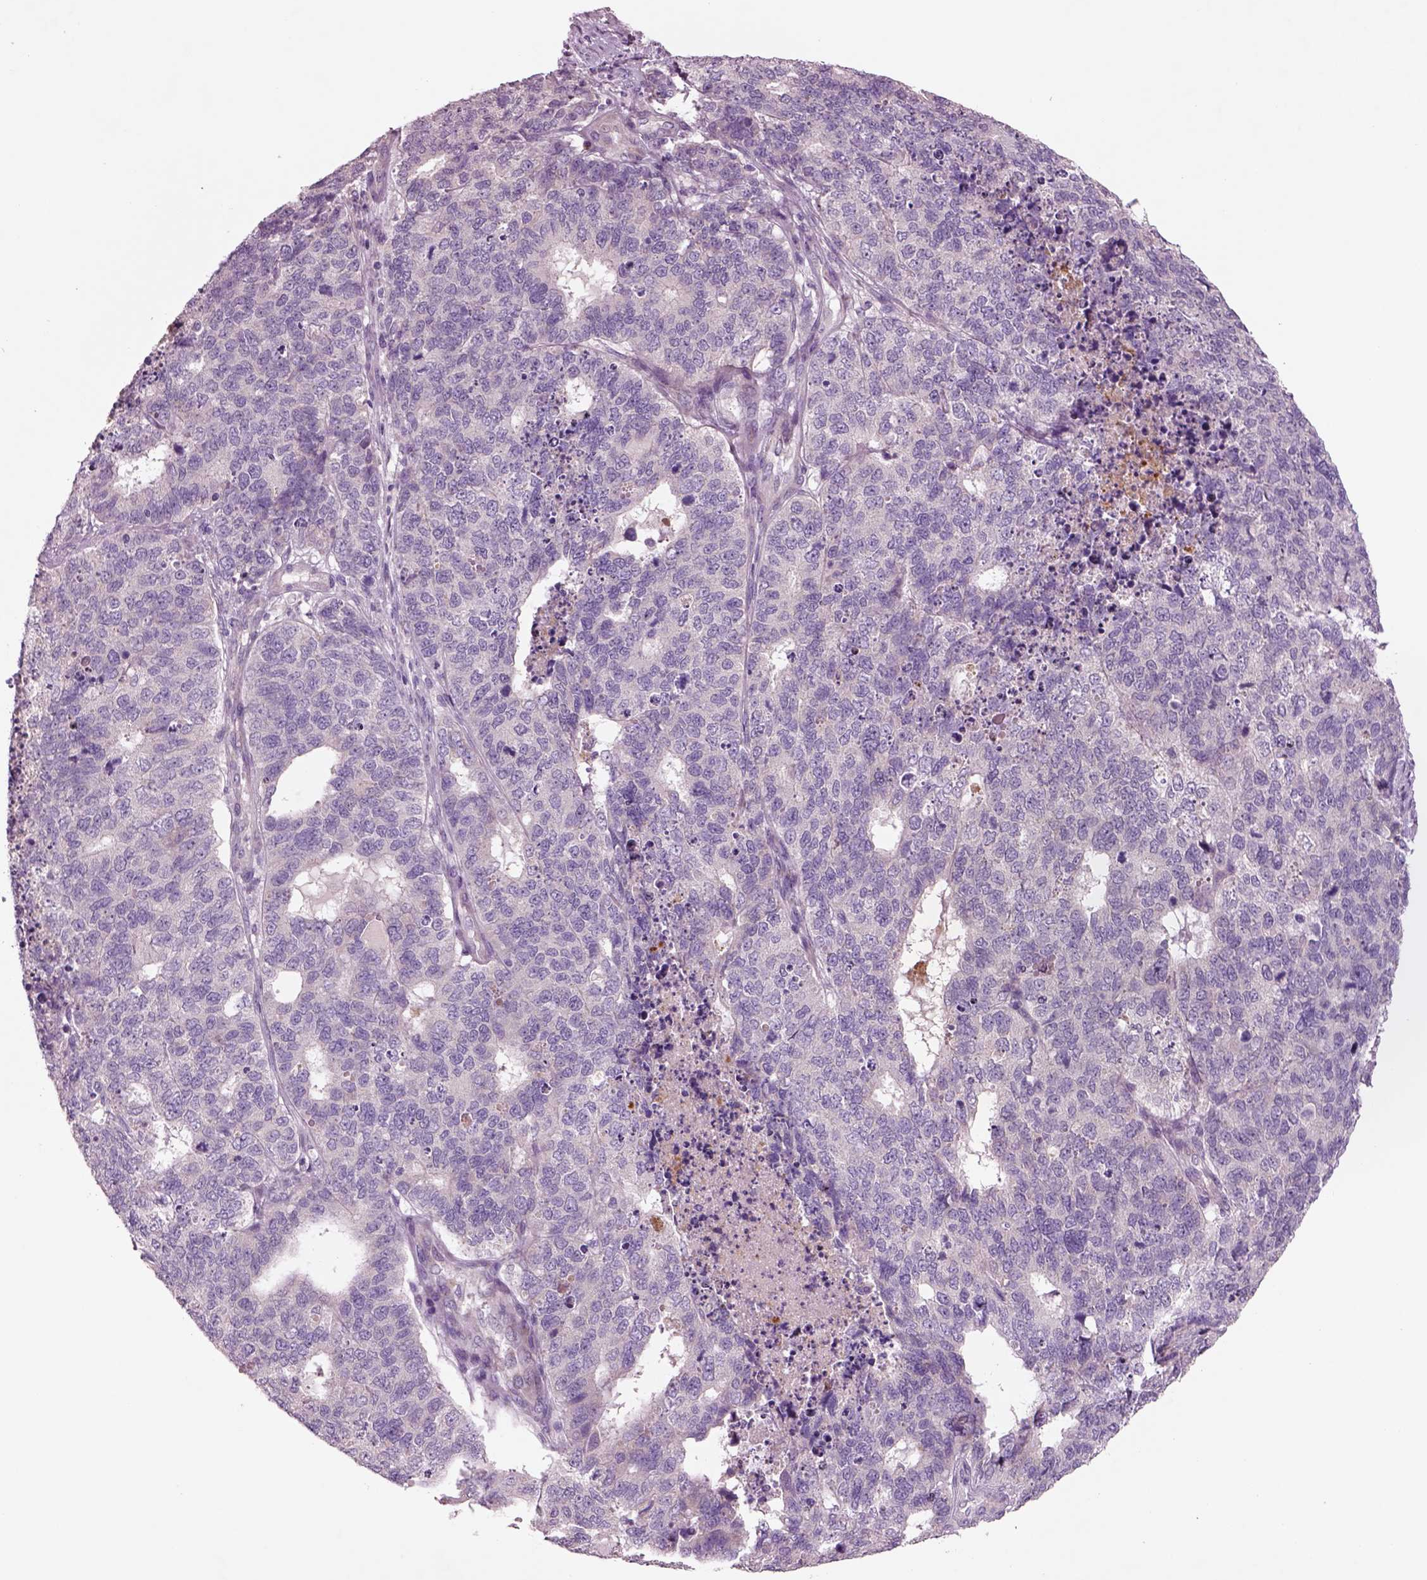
{"staining": {"intensity": "negative", "quantity": "none", "location": "none"}, "tissue": "cervical cancer", "cell_type": "Tumor cells", "image_type": "cancer", "snomed": [{"axis": "morphology", "description": "Squamous cell carcinoma, NOS"}, {"axis": "topography", "description": "Cervix"}], "caption": "Human cervical cancer (squamous cell carcinoma) stained for a protein using IHC exhibits no expression in tumor cells.", "gene": "PLPP7", "patient": {"sex": "female", "age": 63}}